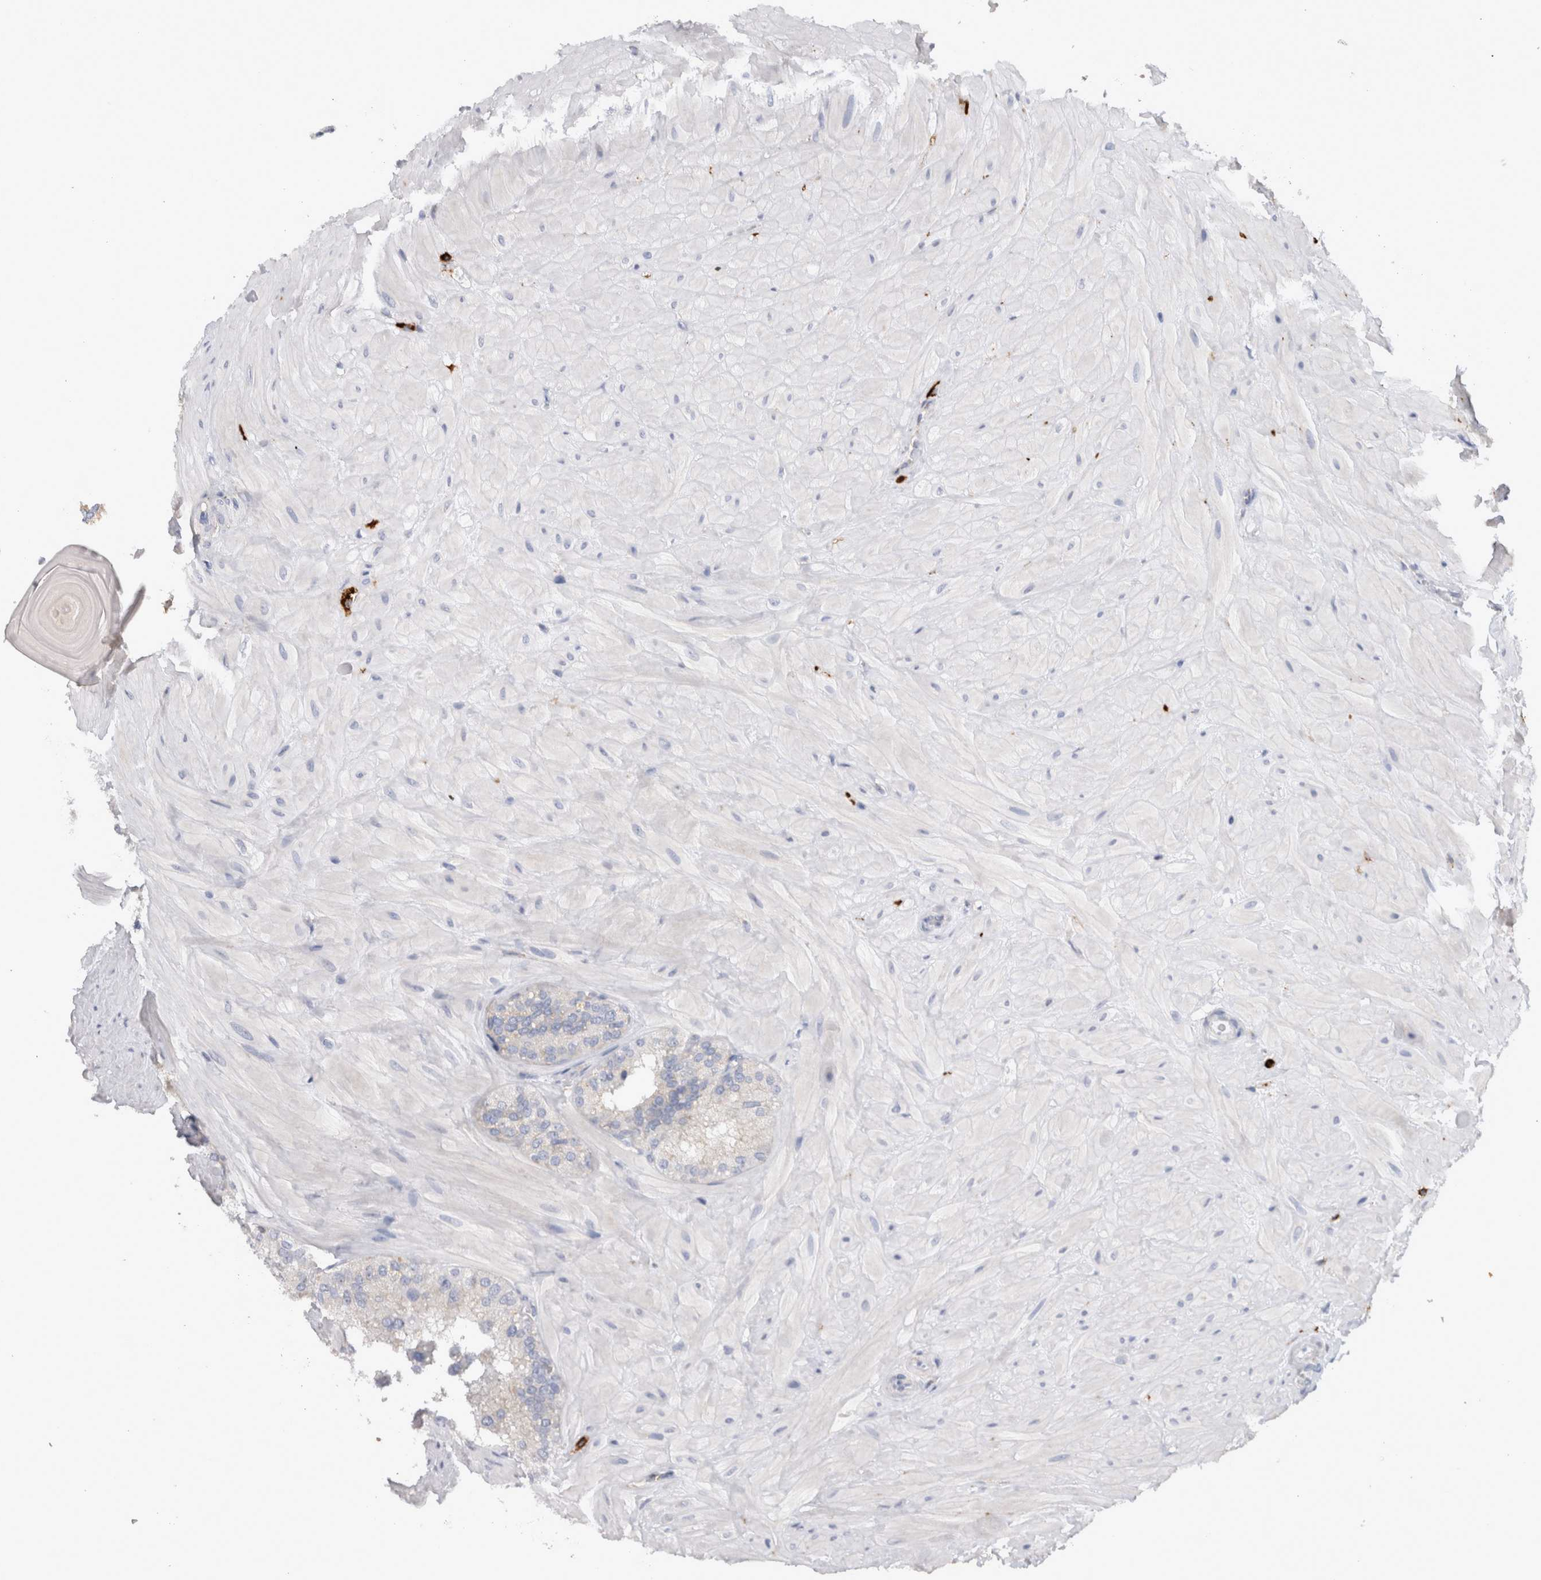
{"staining": {"intensity": "moderate", "quantity": "25%-75%", "location": "cytoplasmic/membranous"}, "tissue": "seminal vesicle", "cell_type": "Glandular cells", "image_type": "normal", "snomed": [{"axis": "morphology", "description": "Normal tissue, NOS"}, {"axis": "topography", "description": "Prostate"}, {"axis": "topography", "description": "Seminal veicle"}], "caption": "The photomicrograph shows a brown stain indicating the presence of a protein in the cytoplasmic/membranous of glandular cells in seminal vesicle.", "gene": "CD63", "patient": {"sex": "male", "age": 51}}